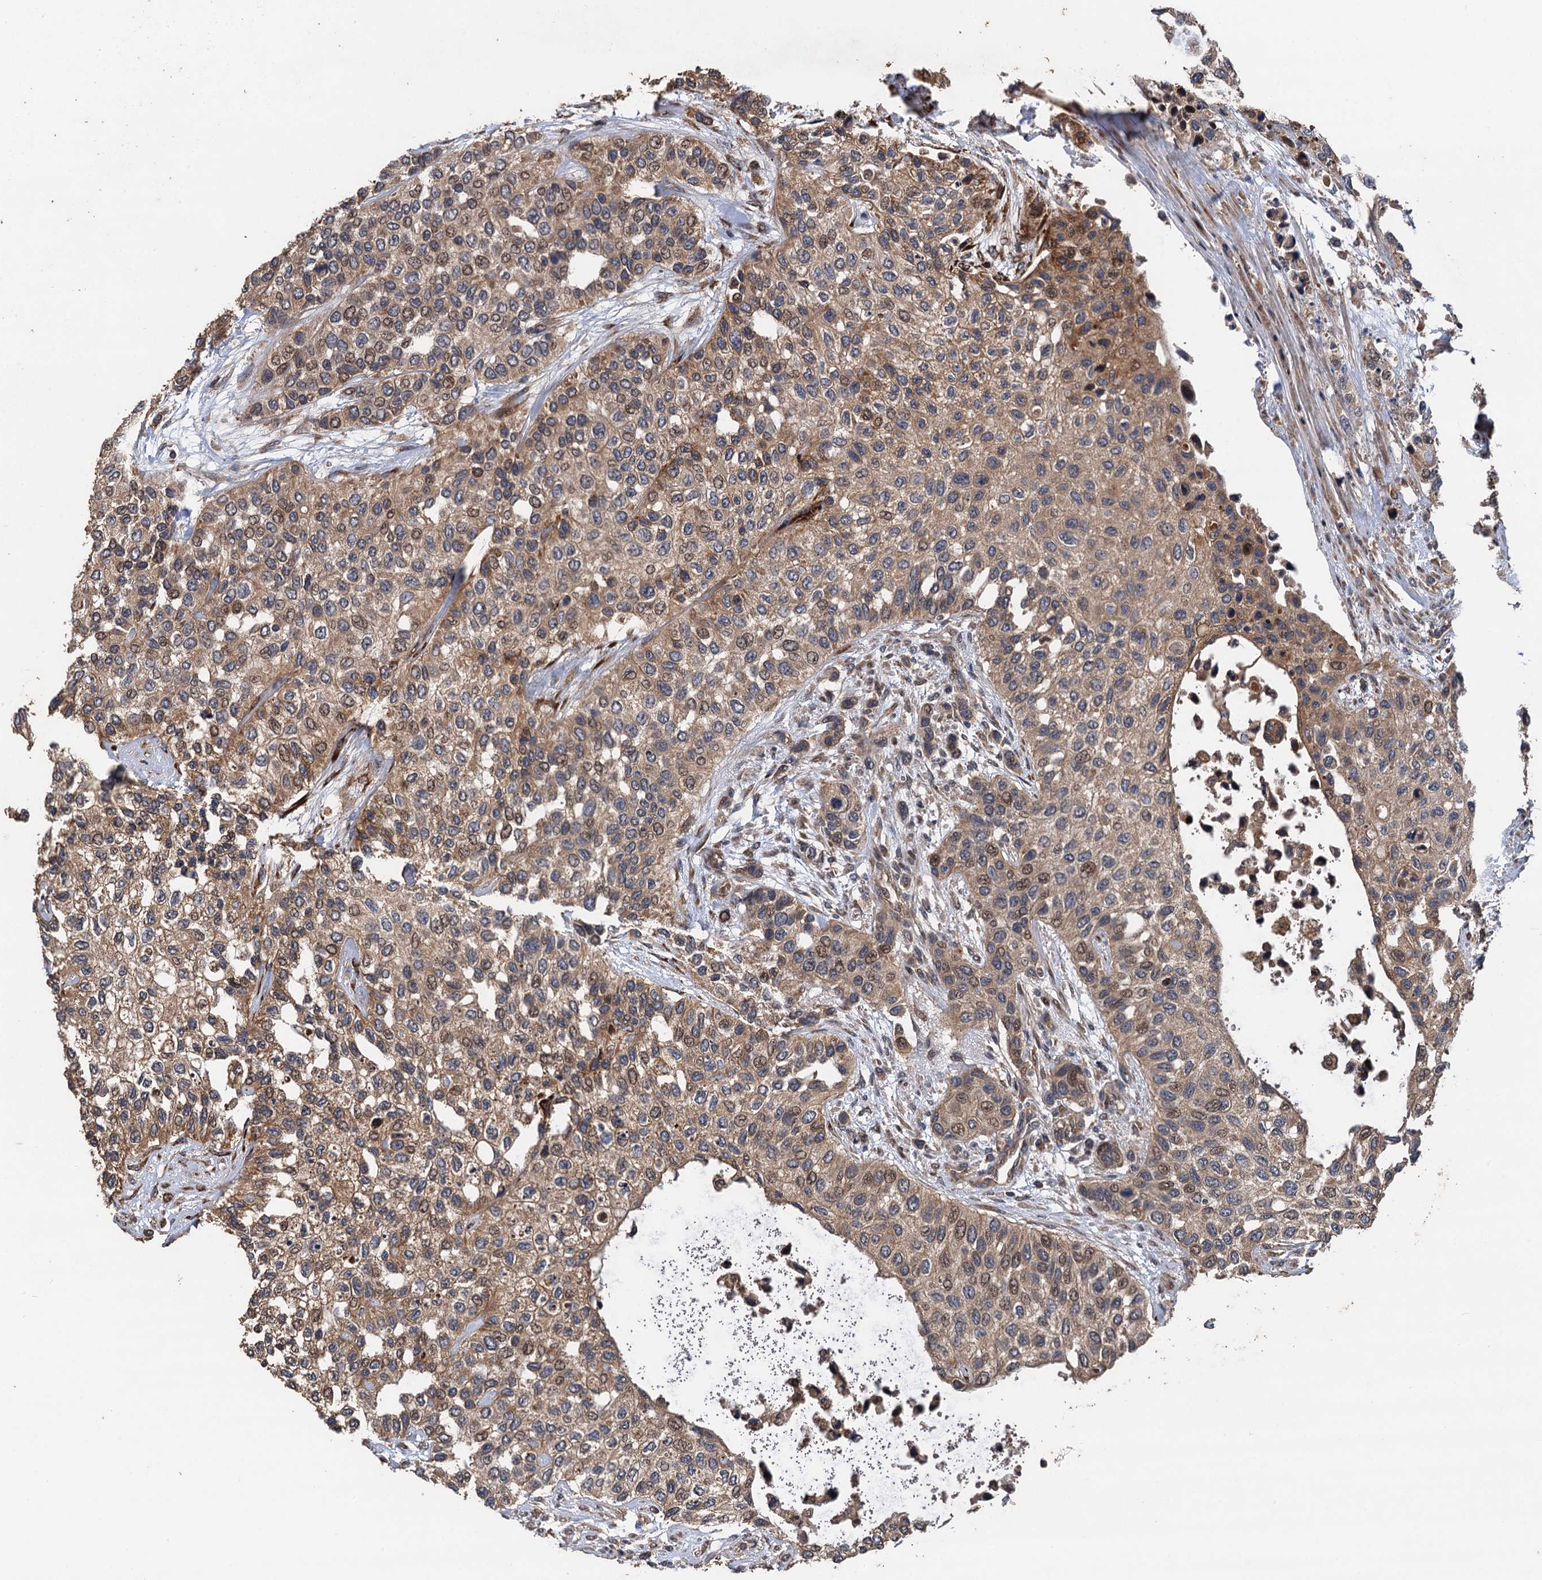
{"staining": {"intensity": "moderate", "quantity": ">75%", "location": "cytoplasmic/membranous,nuclear"}, "tissue": "urothelial cancer", "cell_type": "Tumor cells", "image_type": "cancer", "snomed": [{"axis": "morphology", "description": "Normal tissue, NOS"}, {"axis": "morphology", "description": "Urothelial carcinoma, High grade"}, {"axis": "topography", "description": "Vascular tissue"}, {"axis": "topography", "description": "Urinary bladder"}], "caption": "This photomicrograph reveals IHC staining of human urothelial carcinoma (high-grade), with medium moderate cytoplasmic/membranous and nuclear expression in about >75% of tumor cells.", "gene": "TMEM39B", "patient": {"sex": "female", "age": 56}}